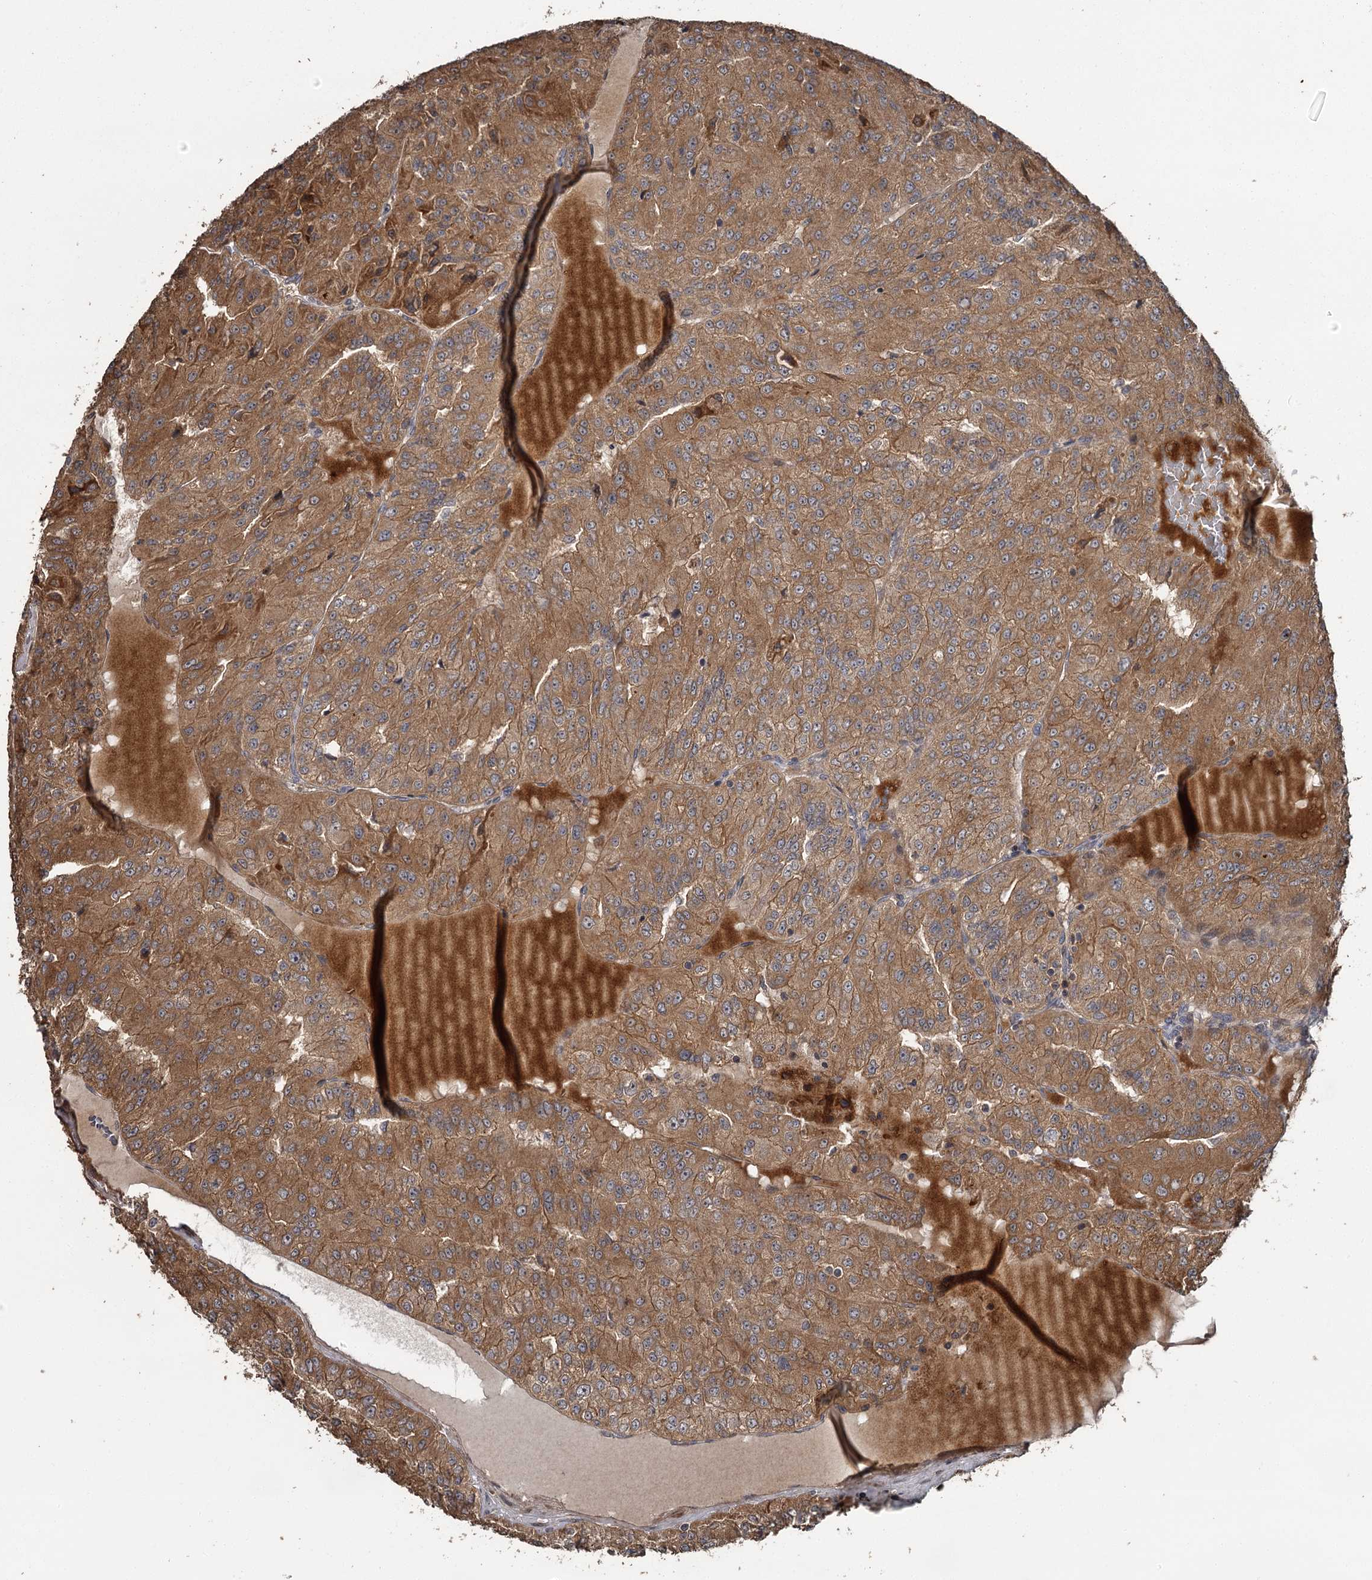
{"staining": {"intensity": "moderate", "quantity": ">75%", "location": "cytoplasmic/membranous"}, "tissue": "renal cancer", "cell_type": "Tumor cells", "image_type": "cancer", "snomed": [{"axis": "morphology", "description": "Adenocarcinoma, NOS"}, {"axis": "topography", "description": "Kidney"}], "caption": "The immunohistochemical stain labels moderate cytoplasmic/membranous staining in tumor cells of adenocarcinoma (renal) tissue.", "gene": "RAB21", "patient": {"sex": "female", "age": 63}}